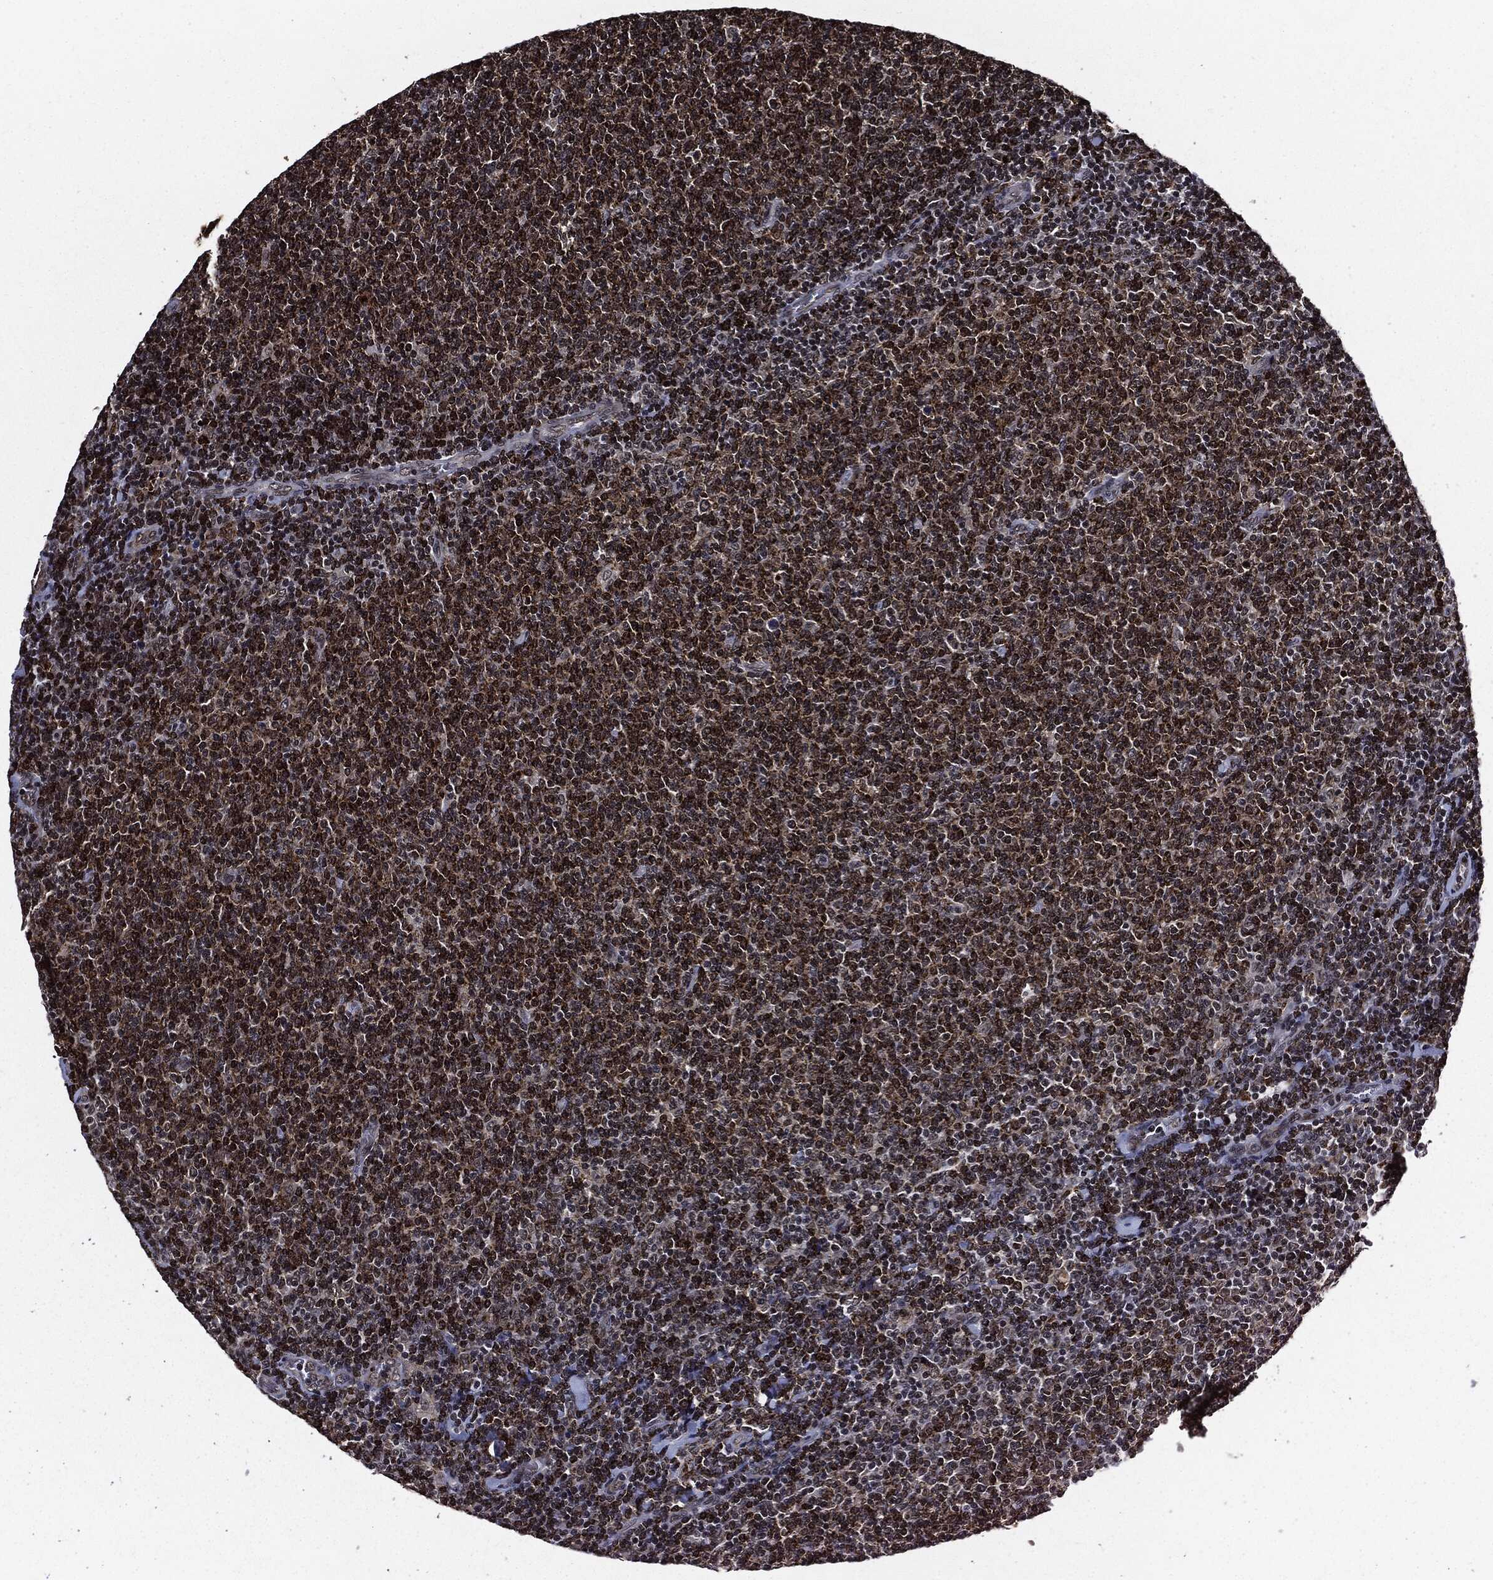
{"staining": {"intensity": "moderate", "quantity": ">75%", "location": "cytoplasmic/membranous,nuclear"}, "tissue": "lymphoma", "cell_type": "Tumor cells", "image_type": "cancer", "snomed": [{"axis": "morphology", "description": "Malignant lymphoma, non-Hodgkin's type, Low grade"}, {"axis": "topography", "description": "Lymph node"}], "caption": "Malignant lymphoma, non-Hodgkin's type (low-grade) stained for a protein (brown) shows moderate cytoplasmic/membranous and nuclear positive positivity in about >75% of tumor cells.", "gene": "SUGT1", "patient": {"sex": "male", "age": 52}}